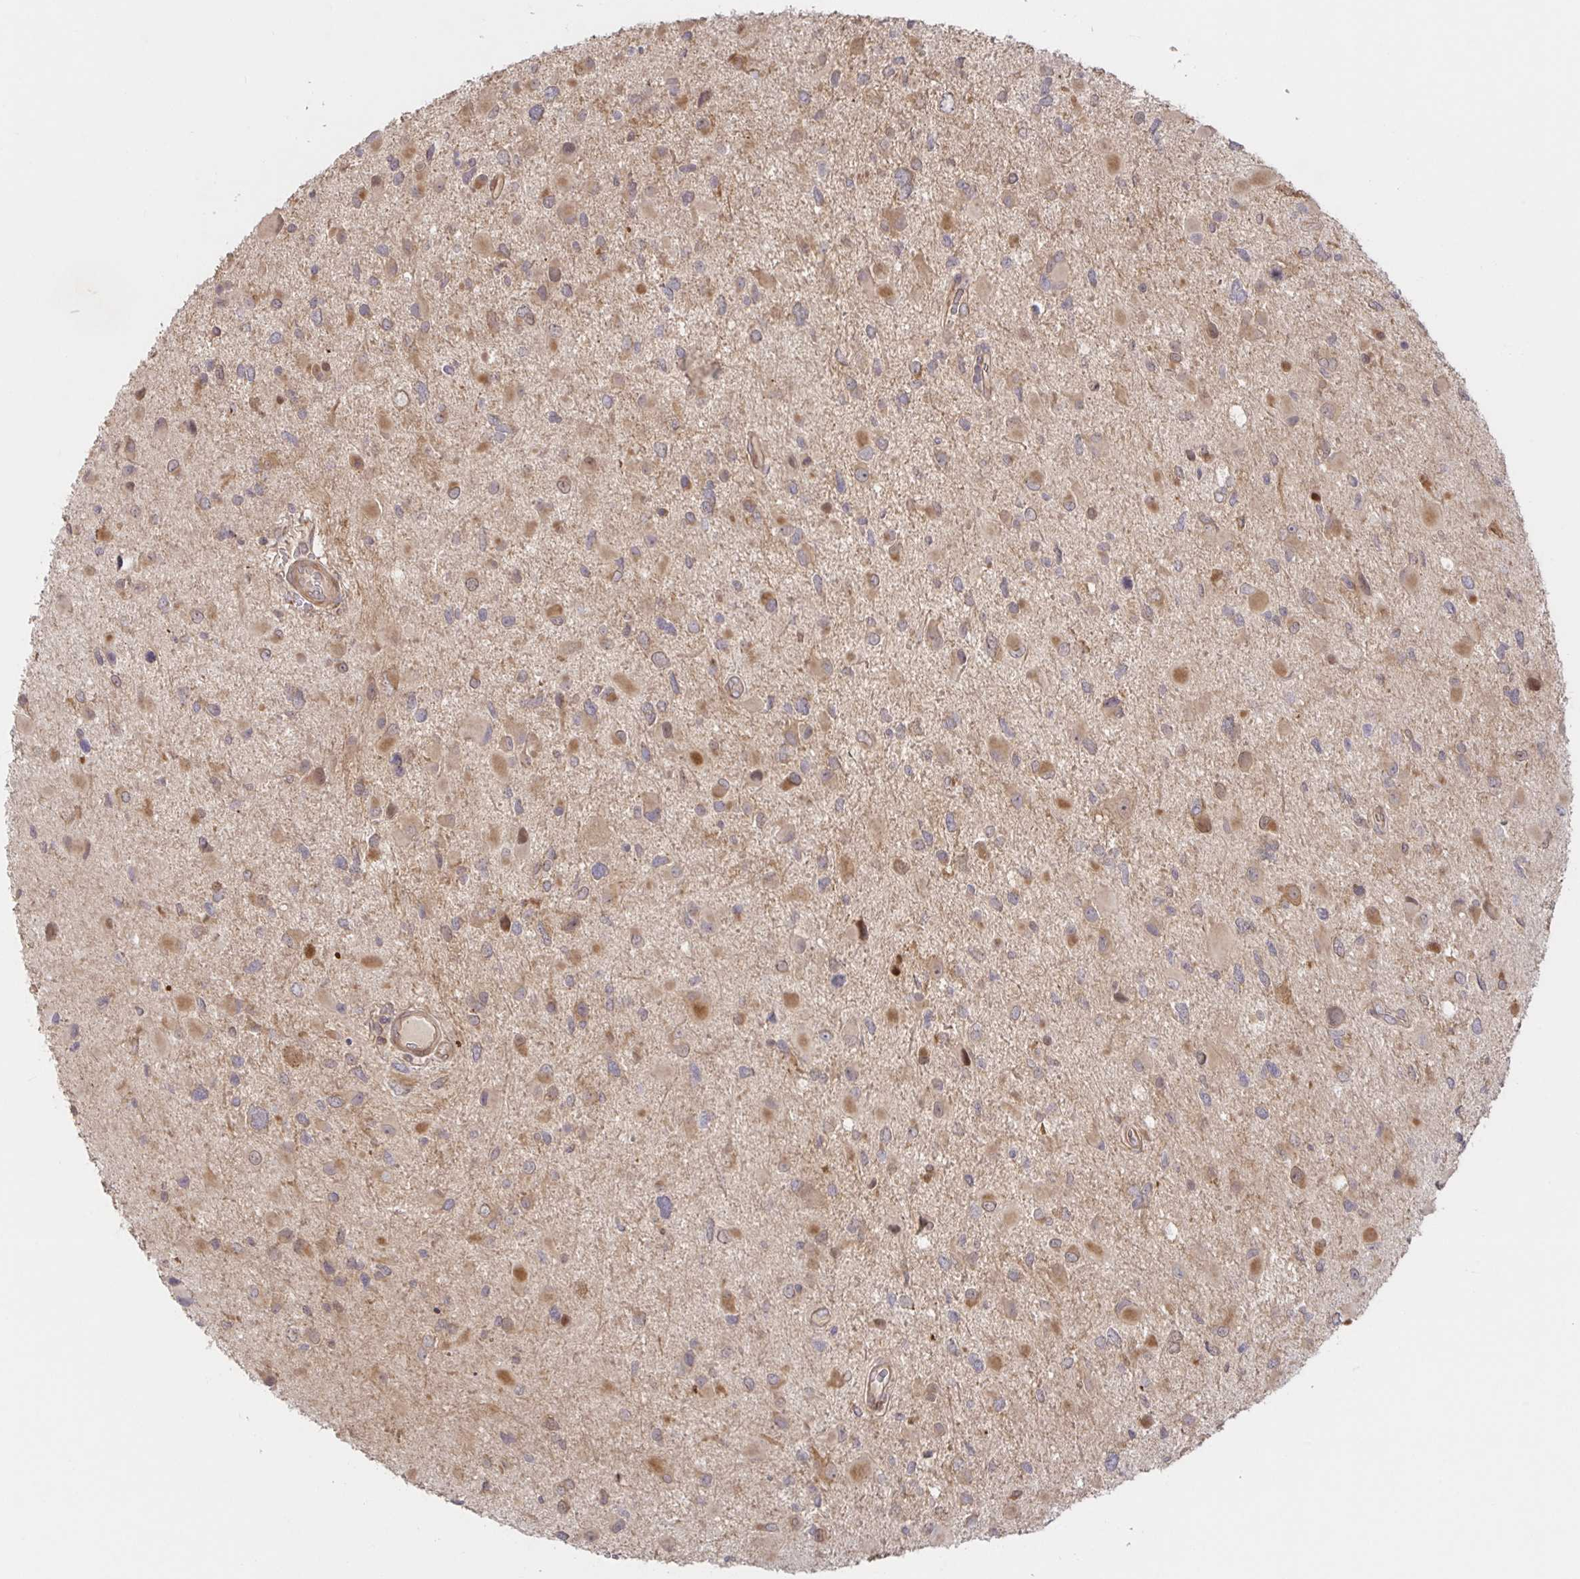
{"staining": {"intensity": "moderate", "quantity": ">75%", "location": "cytoplasmic/membranous"}, "tissue": "glioma", "cell_type": "Tumor cells", "image_type": "cancer", "snomed": [{"axis": "morphology", "description": "Glioma, malignant, Low grade"}, {"axis": "topography", "description": "Brain"}], "caption": "An immunohistochemistry (IHC) histopathology image of neoplastic tissue is shown. Protein staining in brown labels moderate cytoplasmic/membranous positivity in malignant glioma (low-grade) within tumor cells.", "gene": "AACS", "patient": {"sex": "female", "age": 32}}